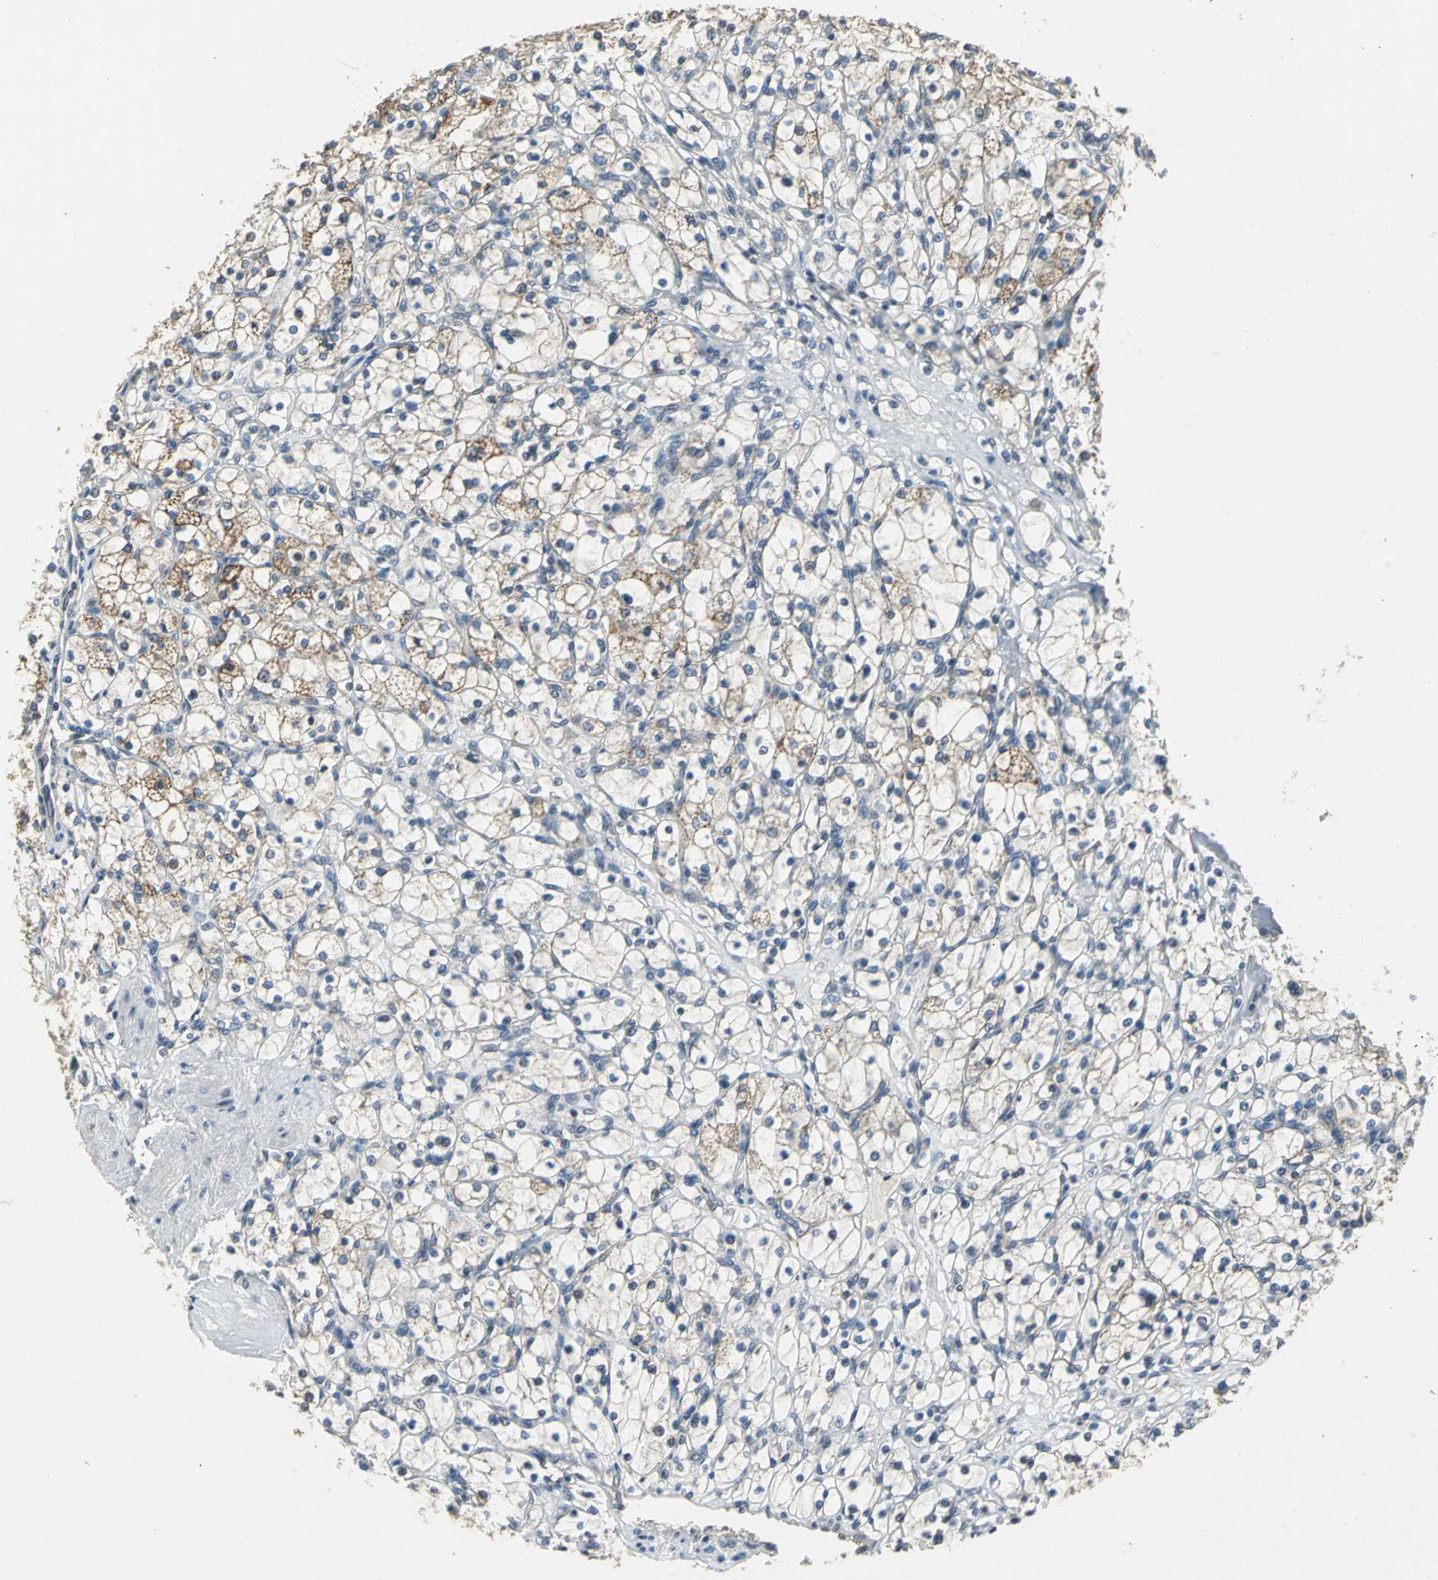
{"staining": {"intensity": "weak", "quantity": "<25%", "location": "cytoplasmic/membranous"}, "tissue": "renal cancer", "cell_type": "Tumor cells", "image_type": "cancer", "snomed": [{"axis": "morphology", "description": "Adenocarcinoma, NOS"}, {"axis": "topography", "description": "Kidney"}], "caption": "This micrograph is of renal cancer (adenocarcinoma) stained with IHC to label a protein in brown with the nuclei are counter-stained blue. There is no positivity in tumor cells. (DAB (3,3'-diaminobenzidine) immunohistochemistry (IHC) with hematoxylin counter stain).", "gene": "JADE3", "patient": {"sex": "female", "age": 83}}